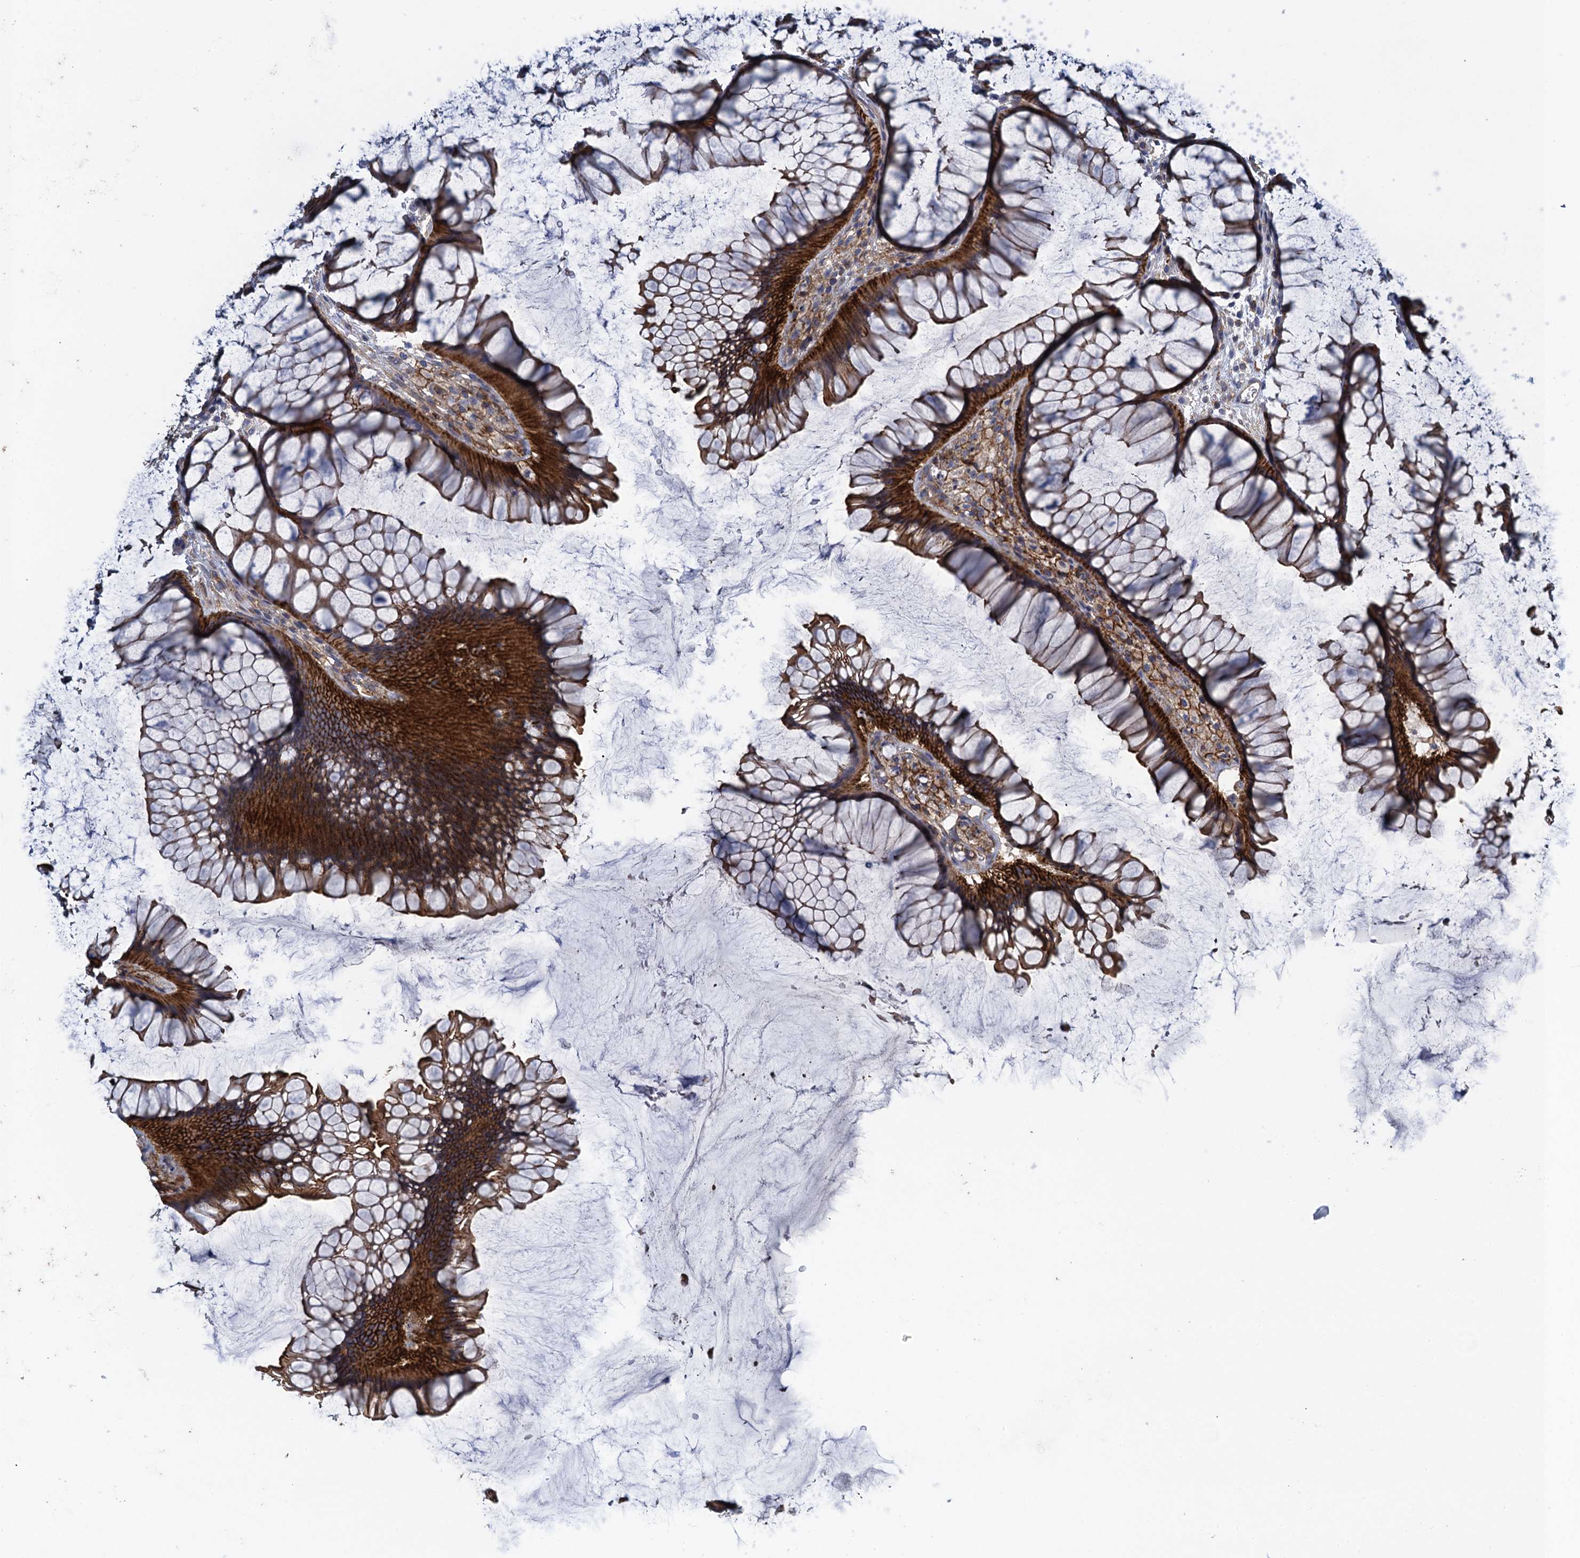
{"staining": {"intensity": "moderate", "quantity": ">75%", "location": "cytoplasmic/membranous"}, "tissue": "colon", "cell_type": "Endothelial cells", "image_type": "normal", "snomed": [{"axis": "morphology", "description": "Normal tissue, NOS"}, {"axis": "topography", "description": "Colon"}], "caption": "Brown immunohistochemical staining in unremarkable colon shows moderate cytoplasmic/membranous expression in approximately >75% of endothelial cells.", "gene": "PROSER2", "patient": {"sex": "female", "age": 82}}